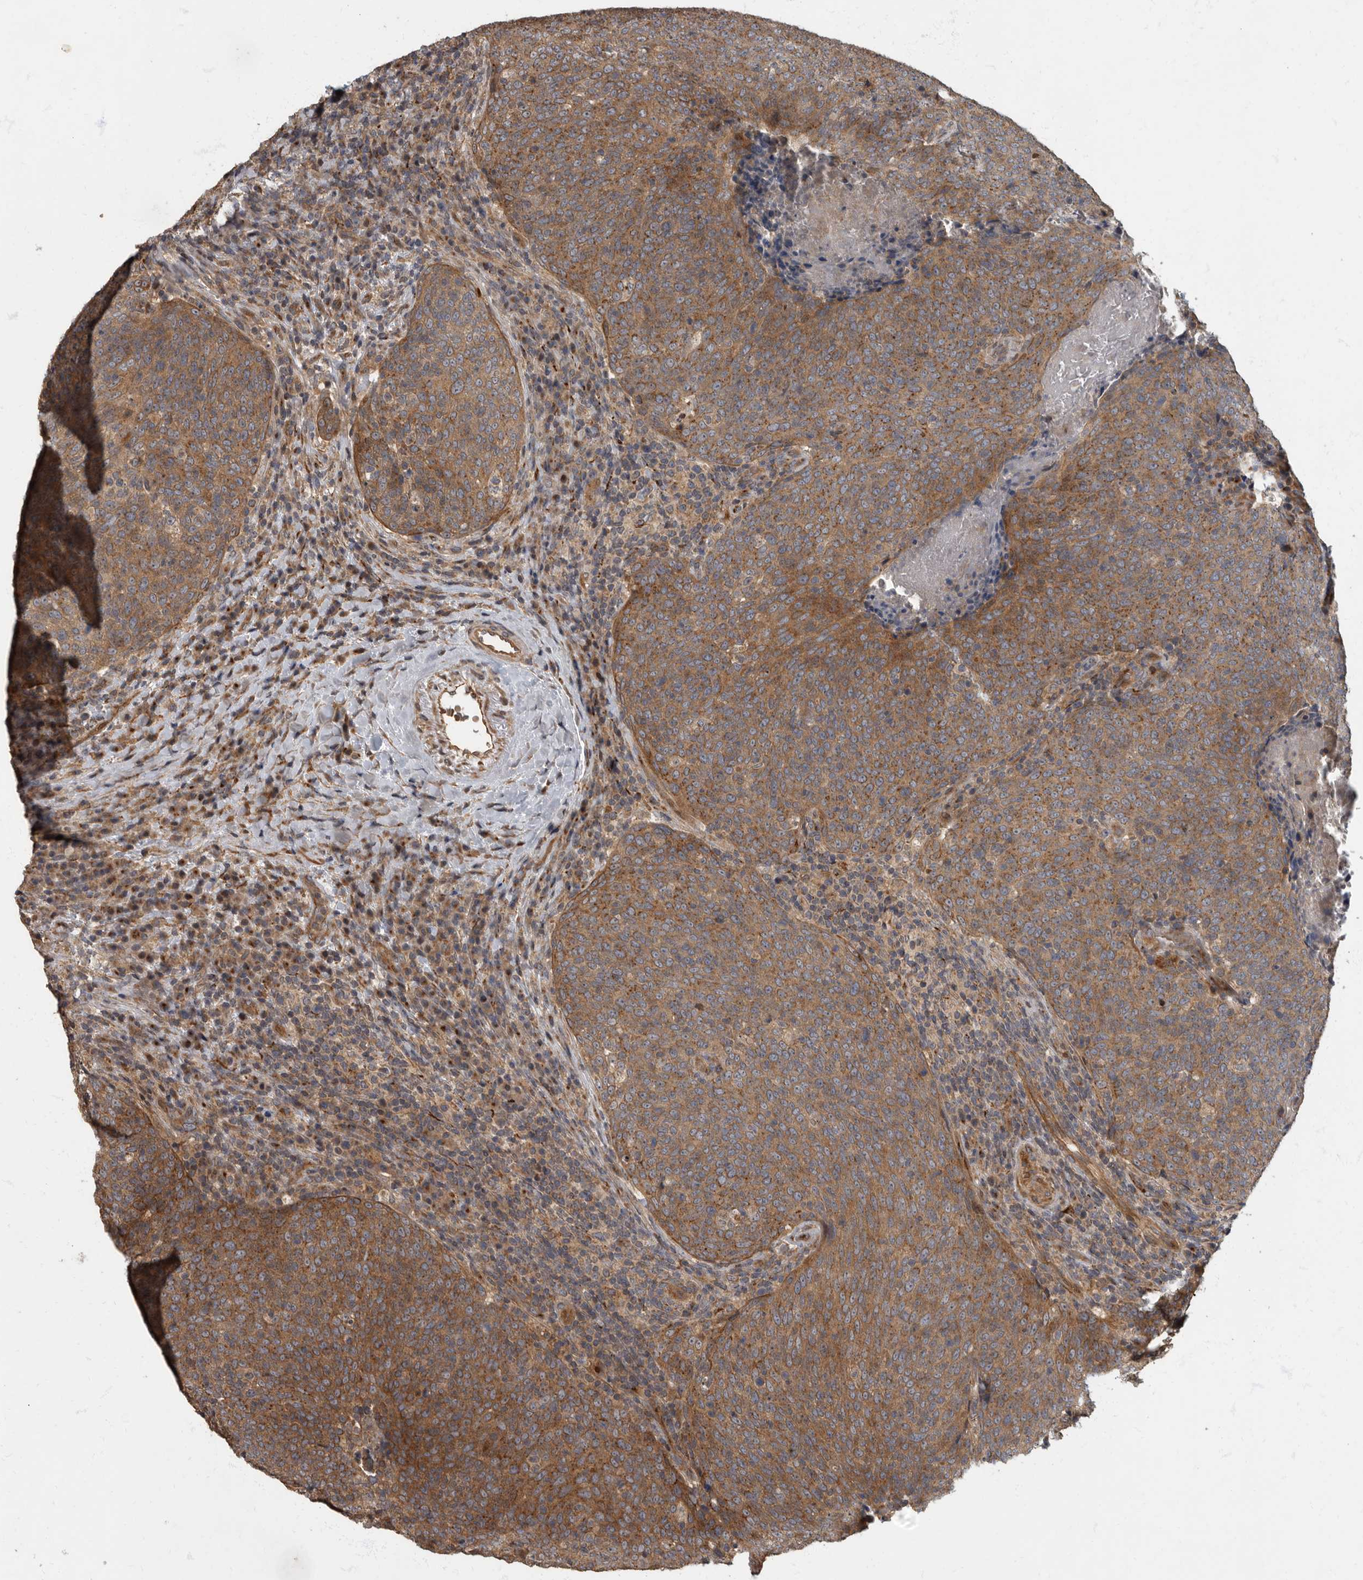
{"staining": {"intensity": "moderate", "quantity": ">75%", "location": "cytoplasmic/membranous"}, "tissue": "head and neck cancer", "cell_type": "Tumor cells", "image_type": "cancer", "snomed": [{"axis": "morphology", "description": "Squamous cell carcinoma, NOS"}, {"axis": "morphology", "description": "Squamous cell carcinoma, metastatic, NOS"}, {"axis": "topography", "description": "Lymph node"}, {"axis": "topography", "description": "Head-Neck"}], "caption": "Head and neck cancer (metastatic squamous cell carcinoma) stained with a protein marker exhibits moderate staining in tumor cells.", "gene": "IQCK", "patient": {"sex": "male", "age": 62}}